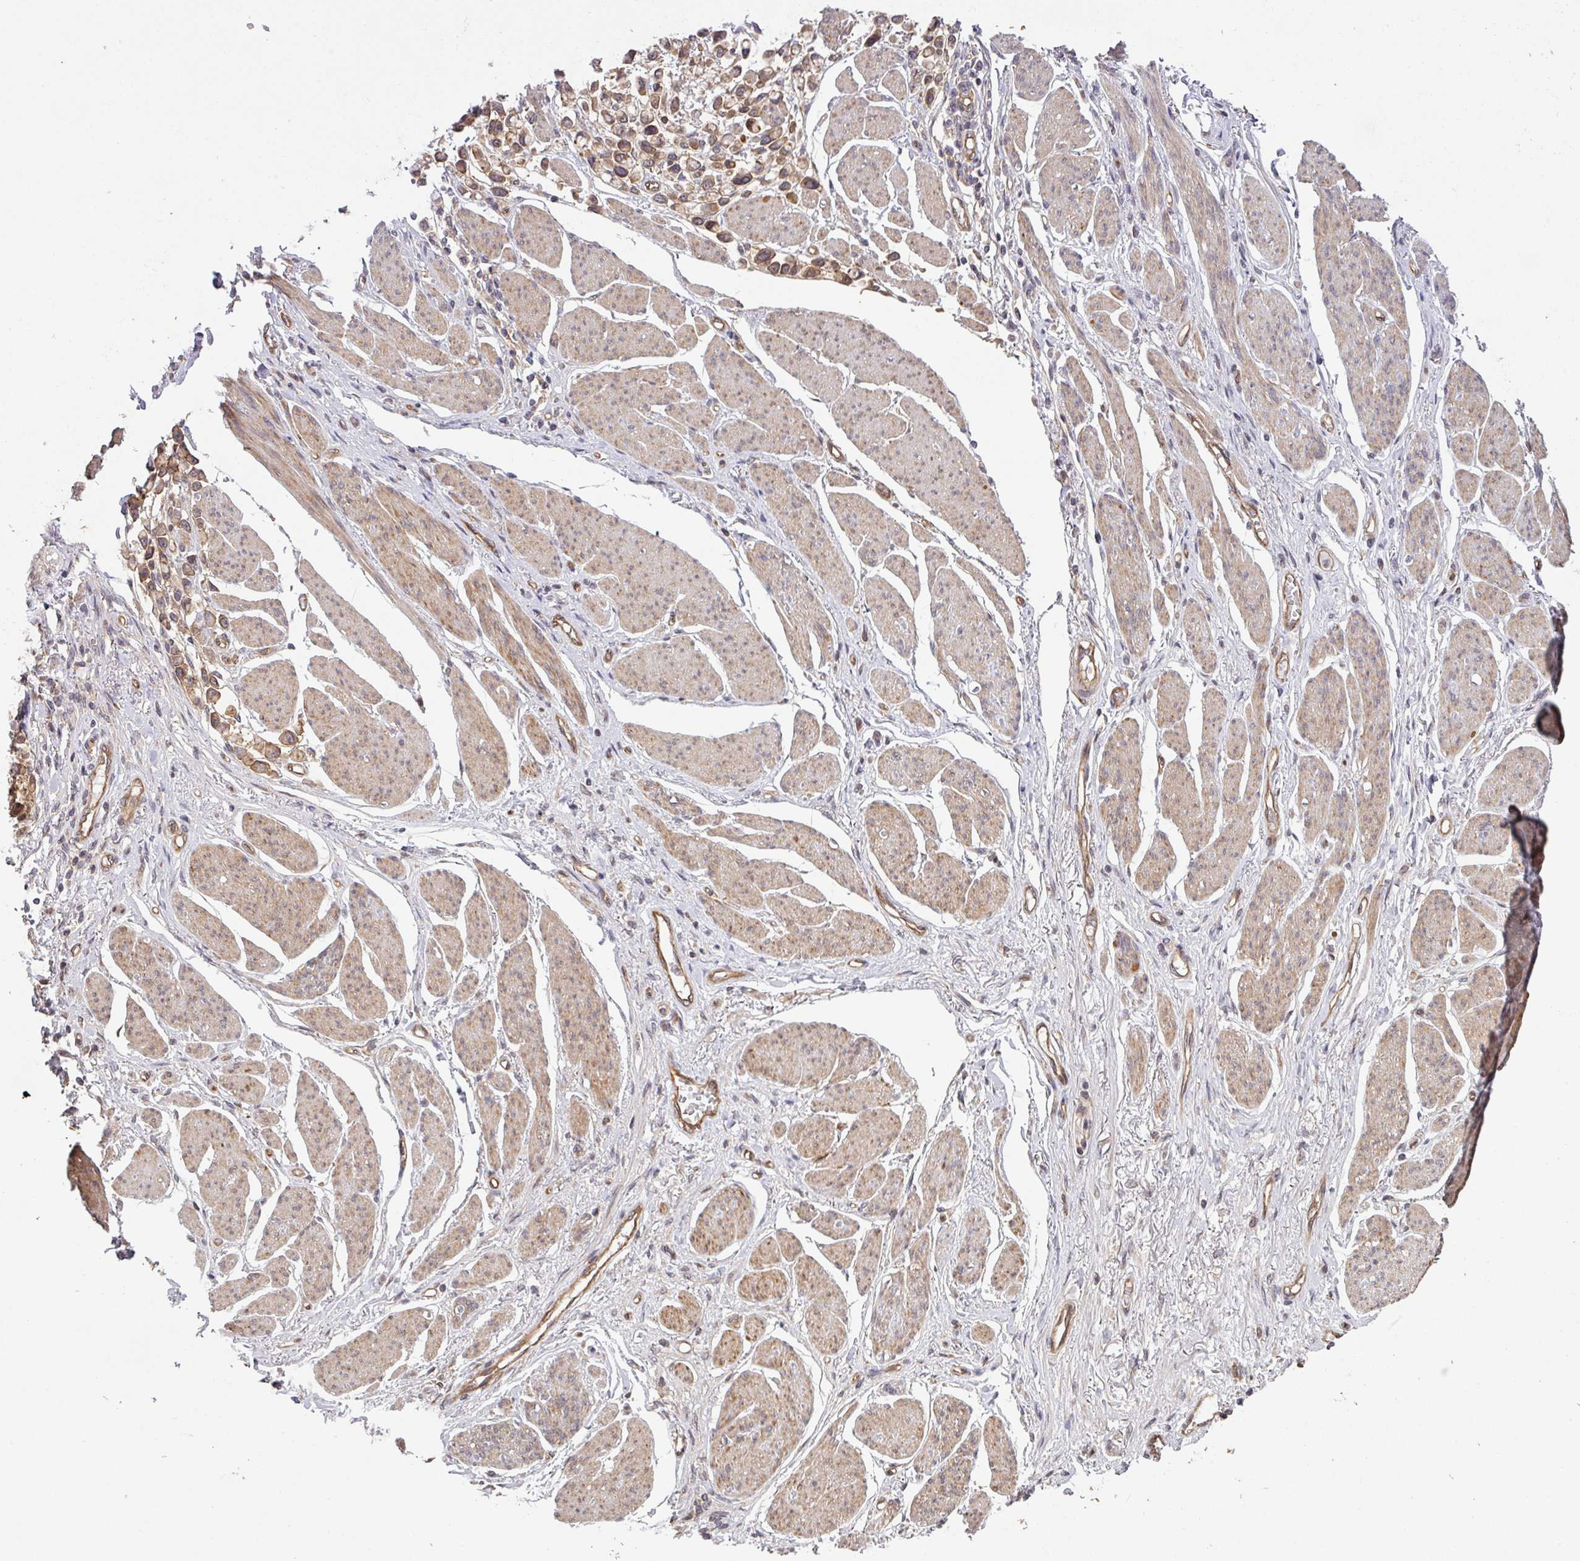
{"staining": {"intensity": "moderate", "quantity": ">75%", "location": "cytoplasmic/membranous"}, "tissue": "stomach cancer", "cell_type": "Tumor cells", "image_type": "cancer", "snomed": [{"axis": "morphology", "description": "Adenocarcinoma, NOS"}, {"axis": "topography", "description": "Stomach"}], "caption": "About >75% of tumor cells in stomach cancer (adenocarcinoma) reveal moderate cytoplasmic/membranous protein expression as visualized by brown immunohistochemical staining.", "gene": "CYFIP2", "patient": {"sex": "female", "age": 81}}